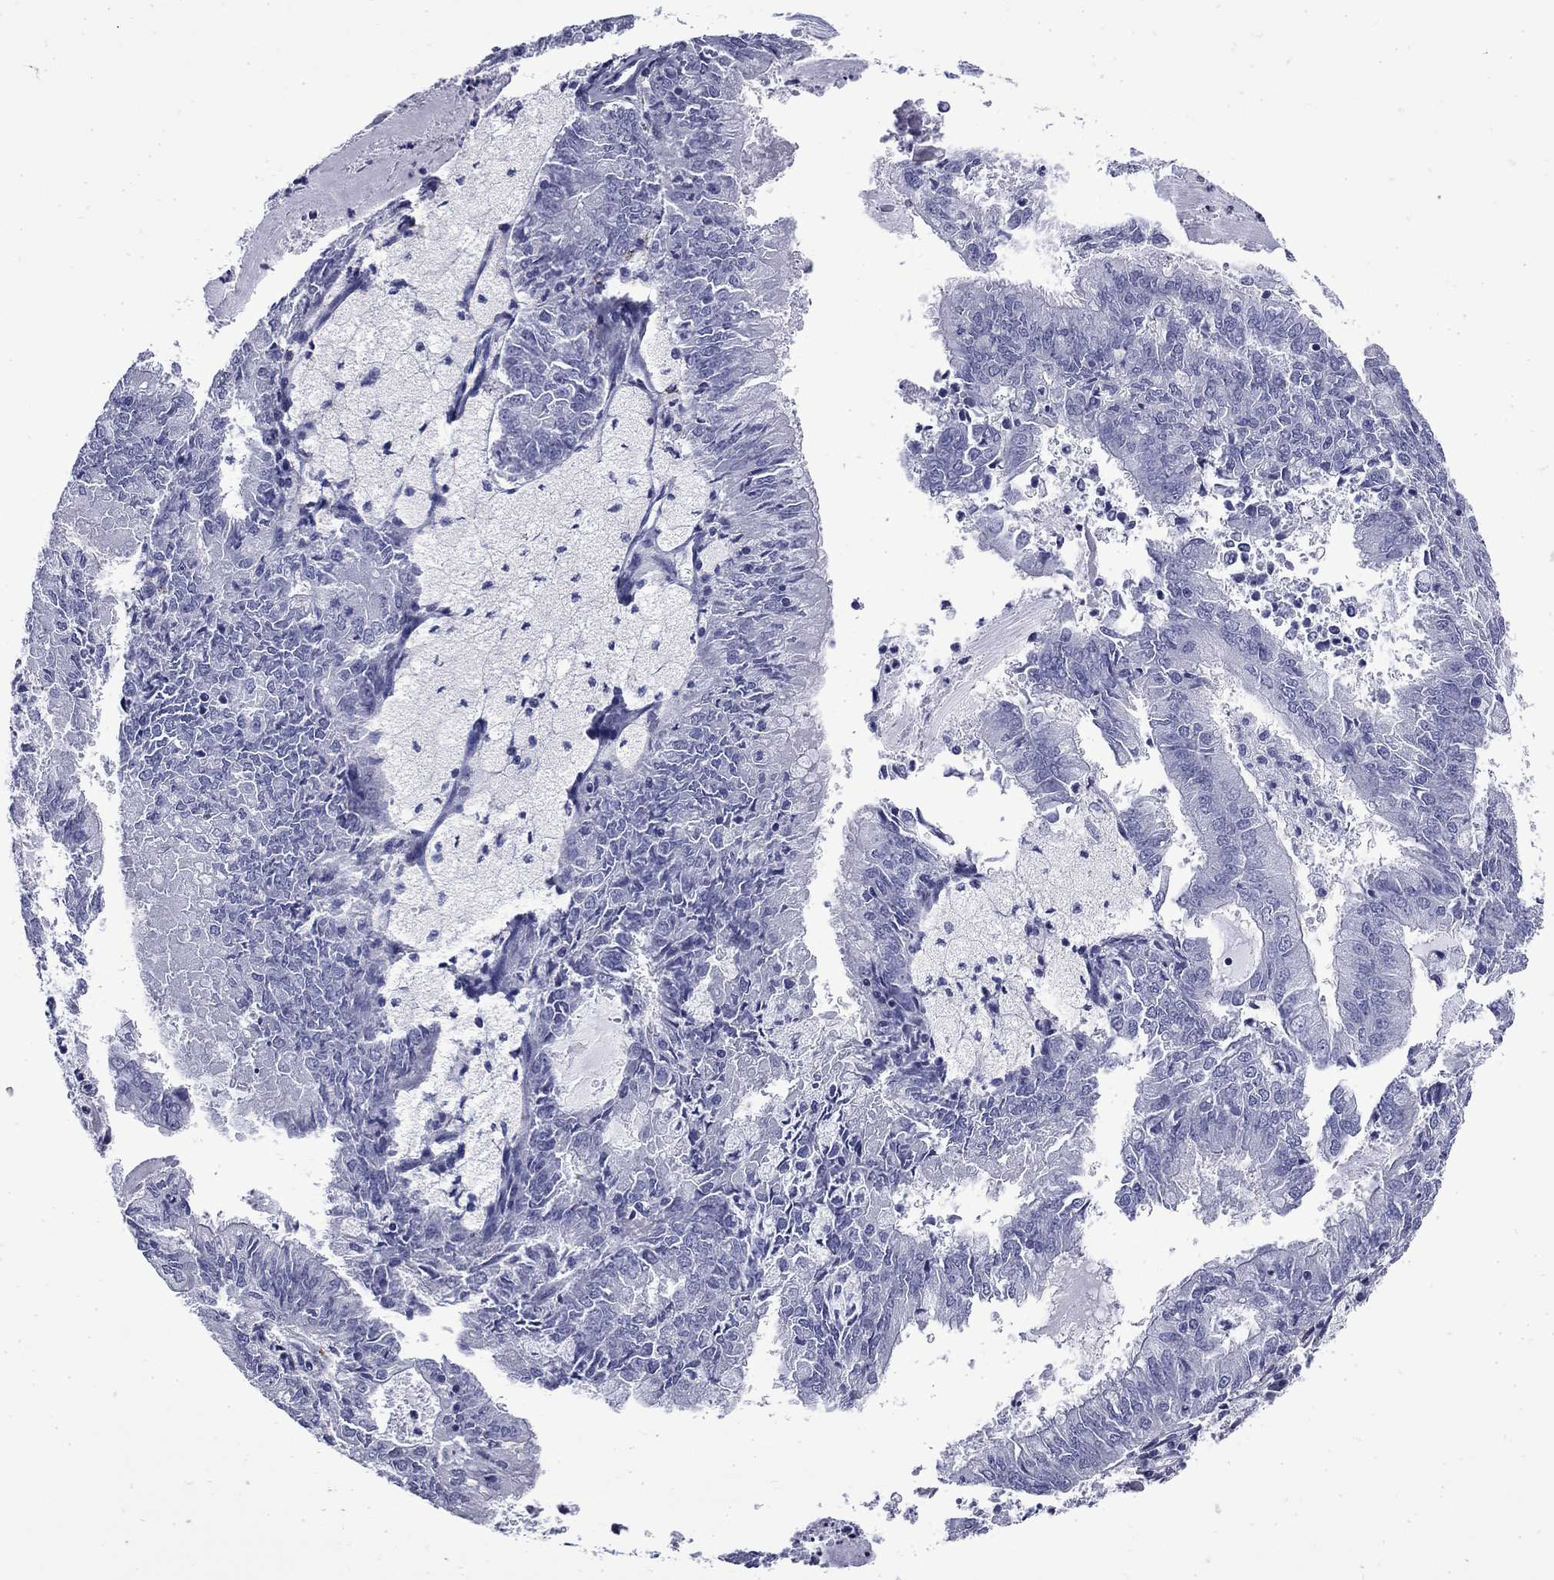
{"staining": {"intensity": "negative", "quantity": "none", "location": "none"}, "tissue": "endometrial cancer", "cell_type": "Tumor cells", "image_type": "cancer", "snomed": [{"axis": "morphology", "description": "Adenocarcinoma, NOS"}, {"axis": "topography", "description": "Endometrium"}], "caption": "An IHC image of adenocarcinoma (endometrial) is shown. There is no staining in tumor cells of adenocarcinoma (endometrial).", "gene": "MGARP", "patient": {"sex": "female", "age": 57}}